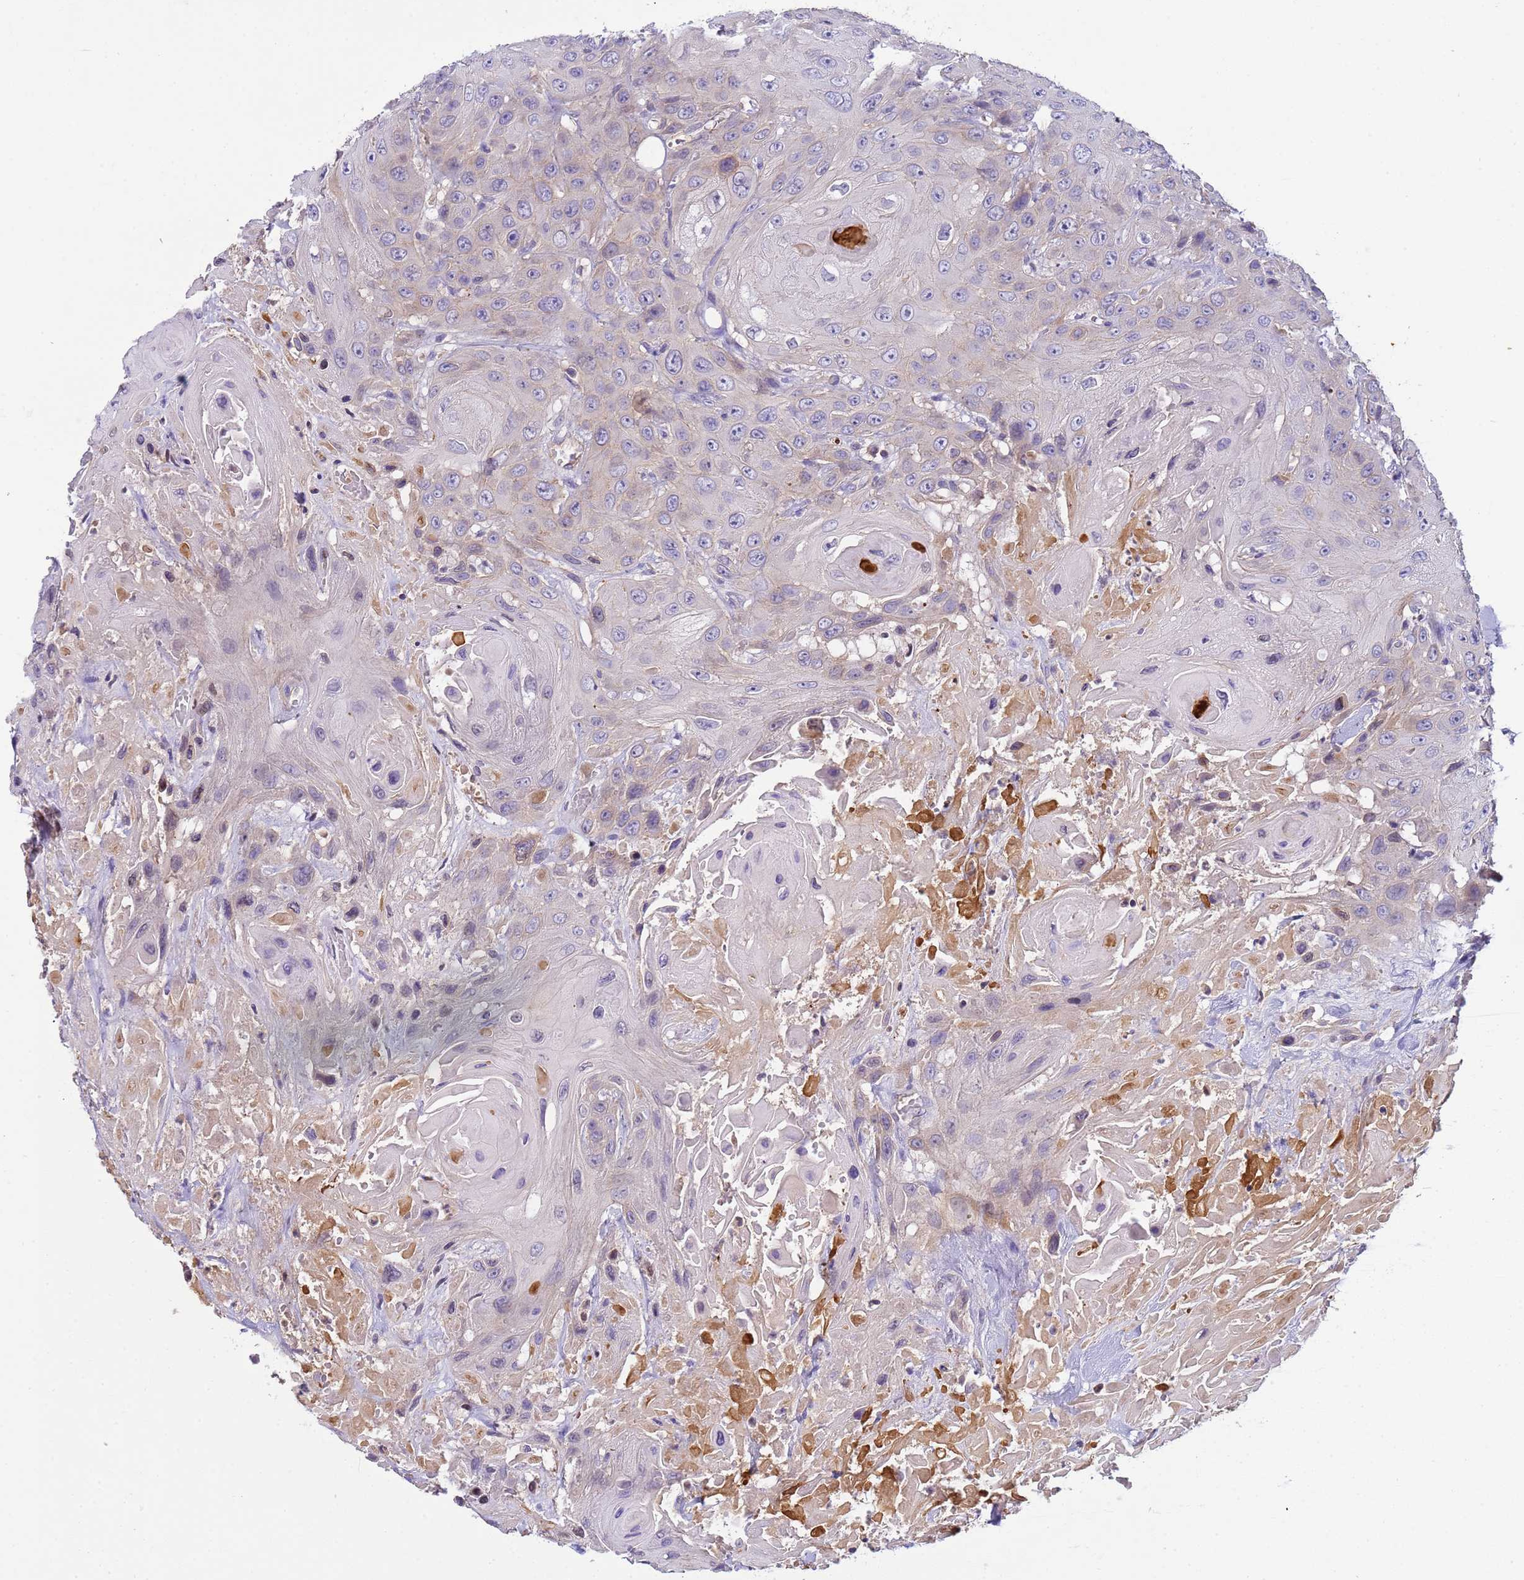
{"staining": {"intensity": "moderate", "quantity": "<25%", "location": "cytoplasmic/membranous,nuclear"}, "tissue": "head and neck cancer", "cell_type": "Tumor cells", "image_type": "cancer", "snomed": [{"axis": "morphology", "description": "Squamous cell carcinoma, NOS"}, {"axis": "topography", "description": "Head-Neck"}], "caption": "This micrograph displays immunohistochemistry staining of head and neck squamous cell carcinoma, with low moderate cytoplasmic/membranous and nuclear expression in approximately <25% of tumor cells.", "gene": "PLCXD3", "patient": {"sex": "male", "age": 81}}